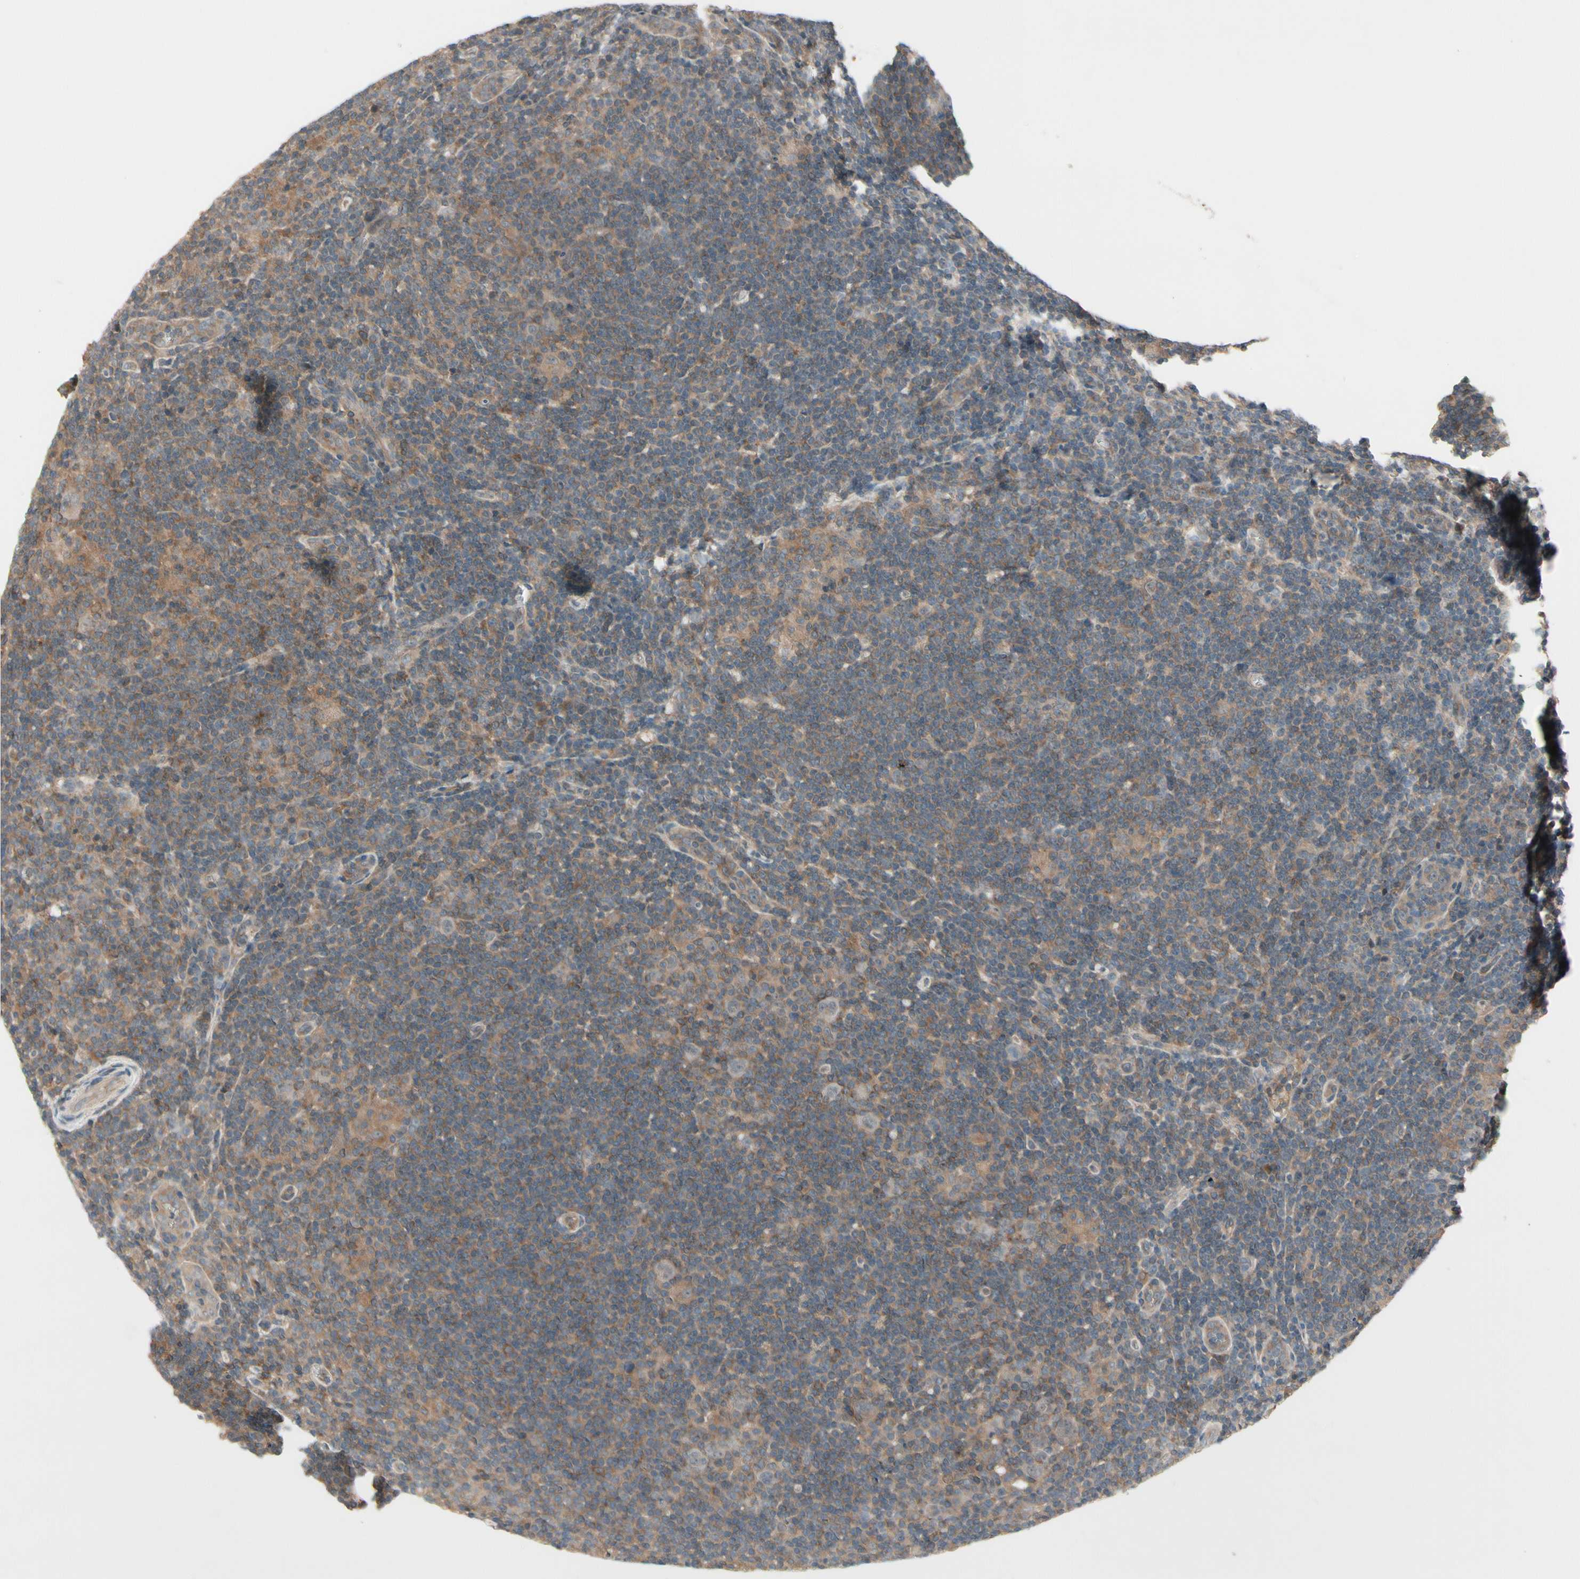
{"staining": {"intensity": "weak", "quantity": ">75%", "location": "cytoplasmic/membranous"}, "tissue": "lymphoma", "cell_type": "Tumor cells", "image_type": "cancer", "snomed": [{"axis": "morphology", "description": "Hodgkin's disease, NOS"}, {"axis": "topography", "description": "Lymph node"}], "caption": "Lymphoma tissue exhibits weak cytoplasmic/membranous staining in approximately >75% of tumor cells", "gene": "NSF", "patient": {"sex": "female", "age": 57}}